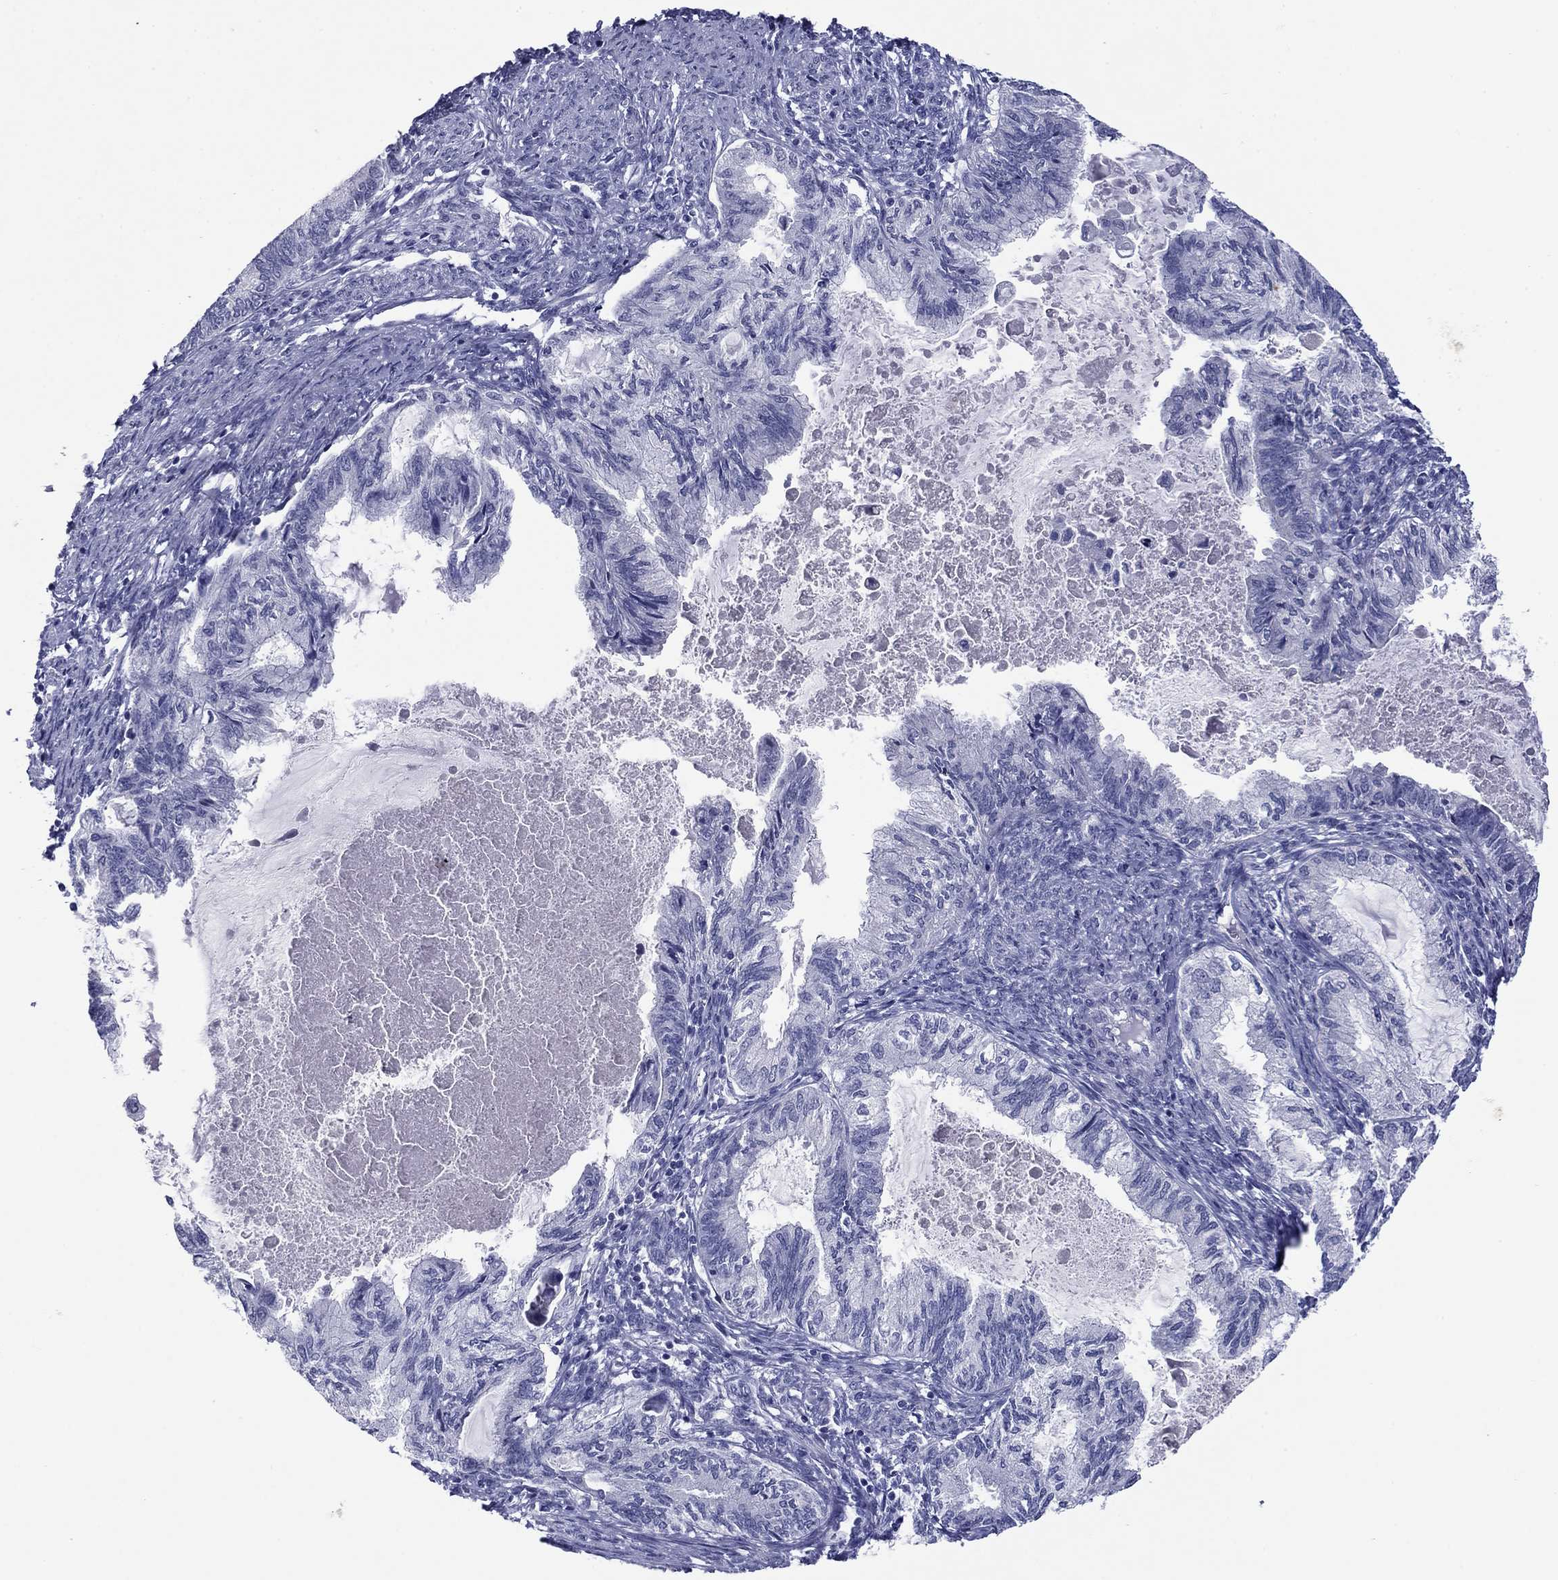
{"staining": {"intensity": "negative", "quantity": "none", "location": "none"}, "tissue": "endometrial cancer", "cell_type": "Tumor cells", "image_type": "cancer", "snomed": [{"axis": "morphology", "description": "Adenocarcinoma, NOS"}, {"axis": "topography", "description": "Endometrium"}], "caption": "Histopathology image shows no significant protein staining in tumor cells of endometrial cancer.", "gene": "HAO1", "patient": {"sex": "female", "age": 86}}